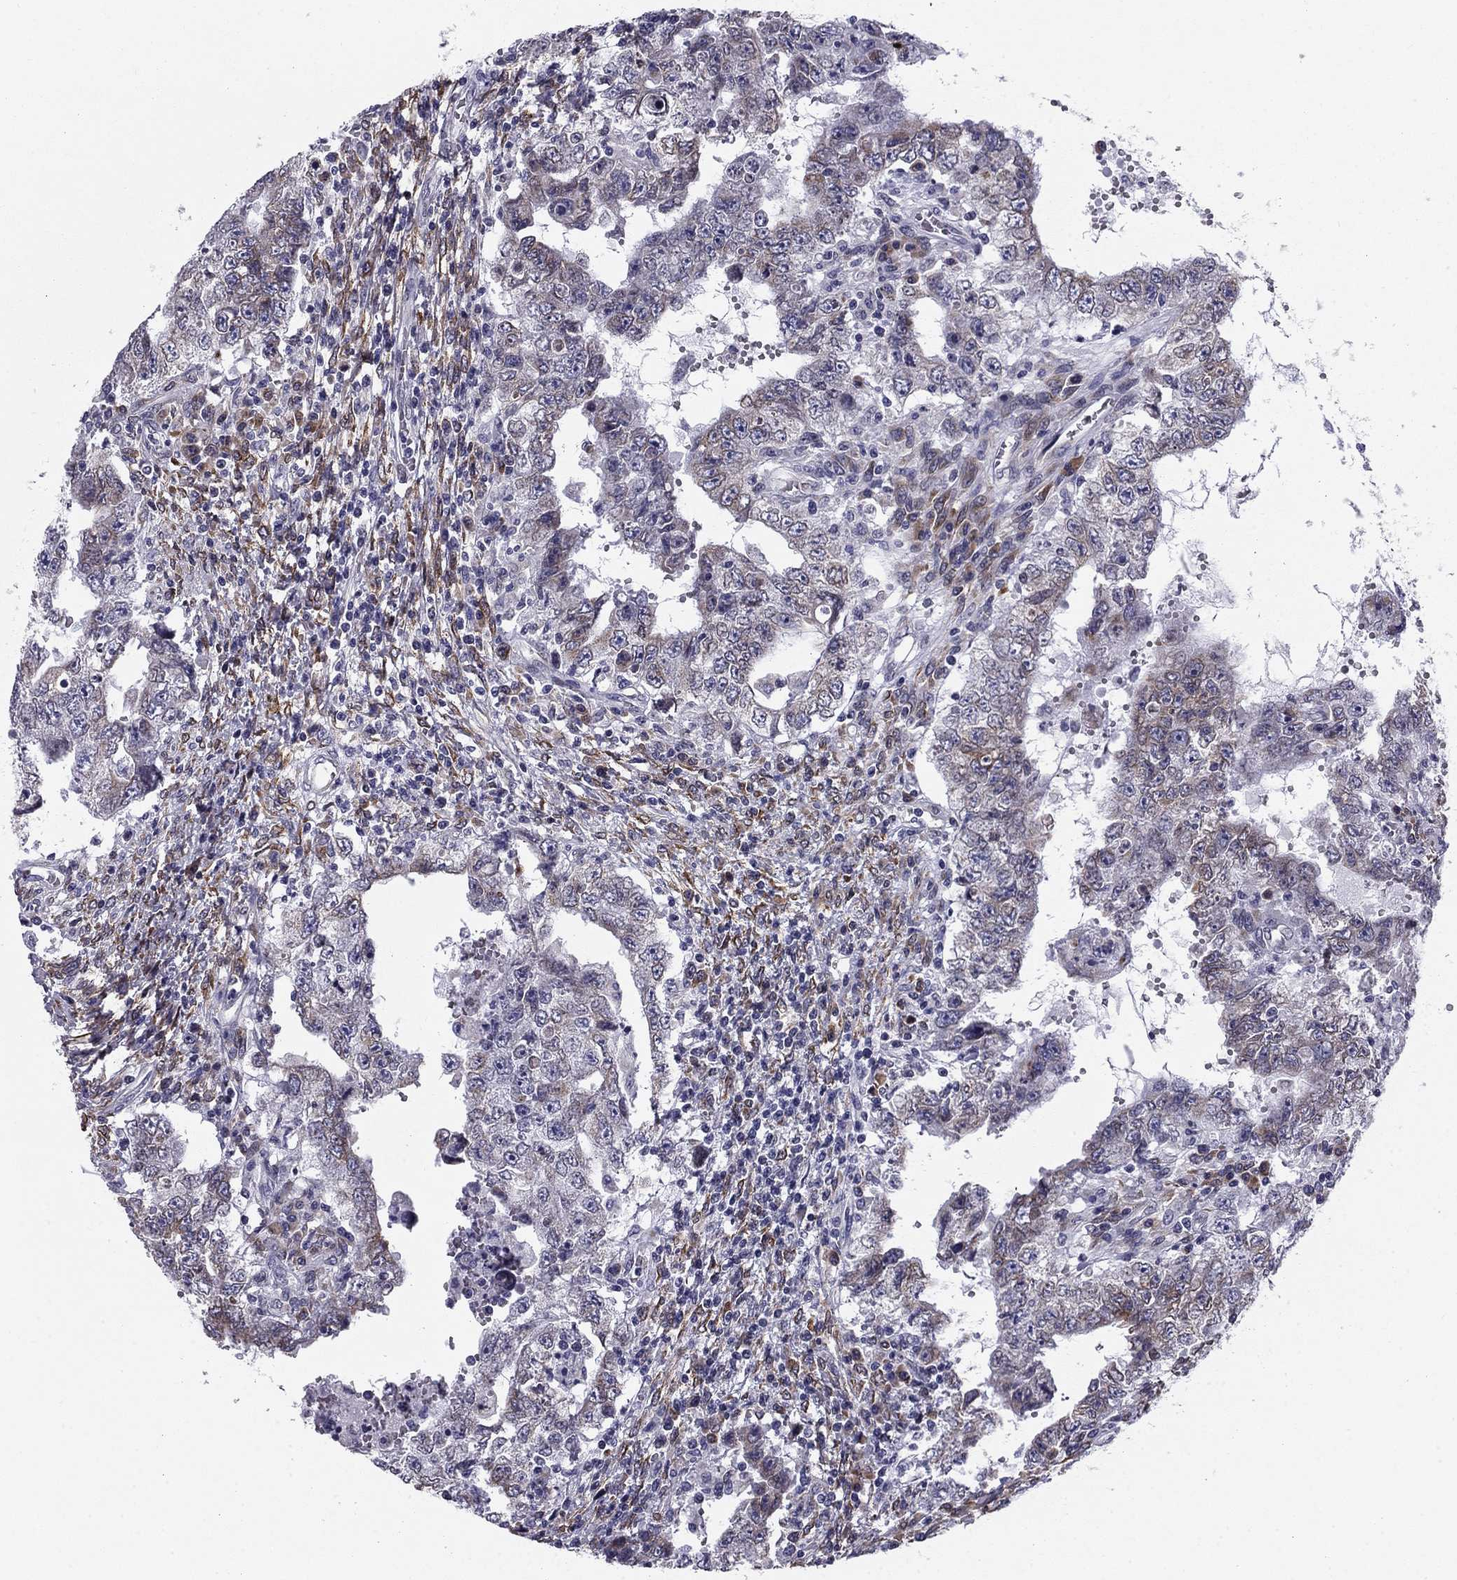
{"staining": {"intensity": "moderate", "quantity": "<25%", "location": "cytoplasmic/membranous"}, "tissue": "testis cancer", "cell_type": "Tumor cells", "image_type": "cancer", "snomed": [{"axis": "morphology", "description": "Carcinoma, Embryonal, NOS"}, {"axis": "topography", "description": "Testis"}], "caption": "A high-resolution image shows immunohistochemistry staining of testis cancer, which demonstrates moderate cytoplasmic/membranous positivity in about <25% of tumor cells. Using DAB (3,3'-diaminobenzidine) (brown) and hematoxylin (blue) stains, captured at high magnification using brightfield microscopy.", "gene": "TMED3", "patient": {"sex": "male", "age": 26}}